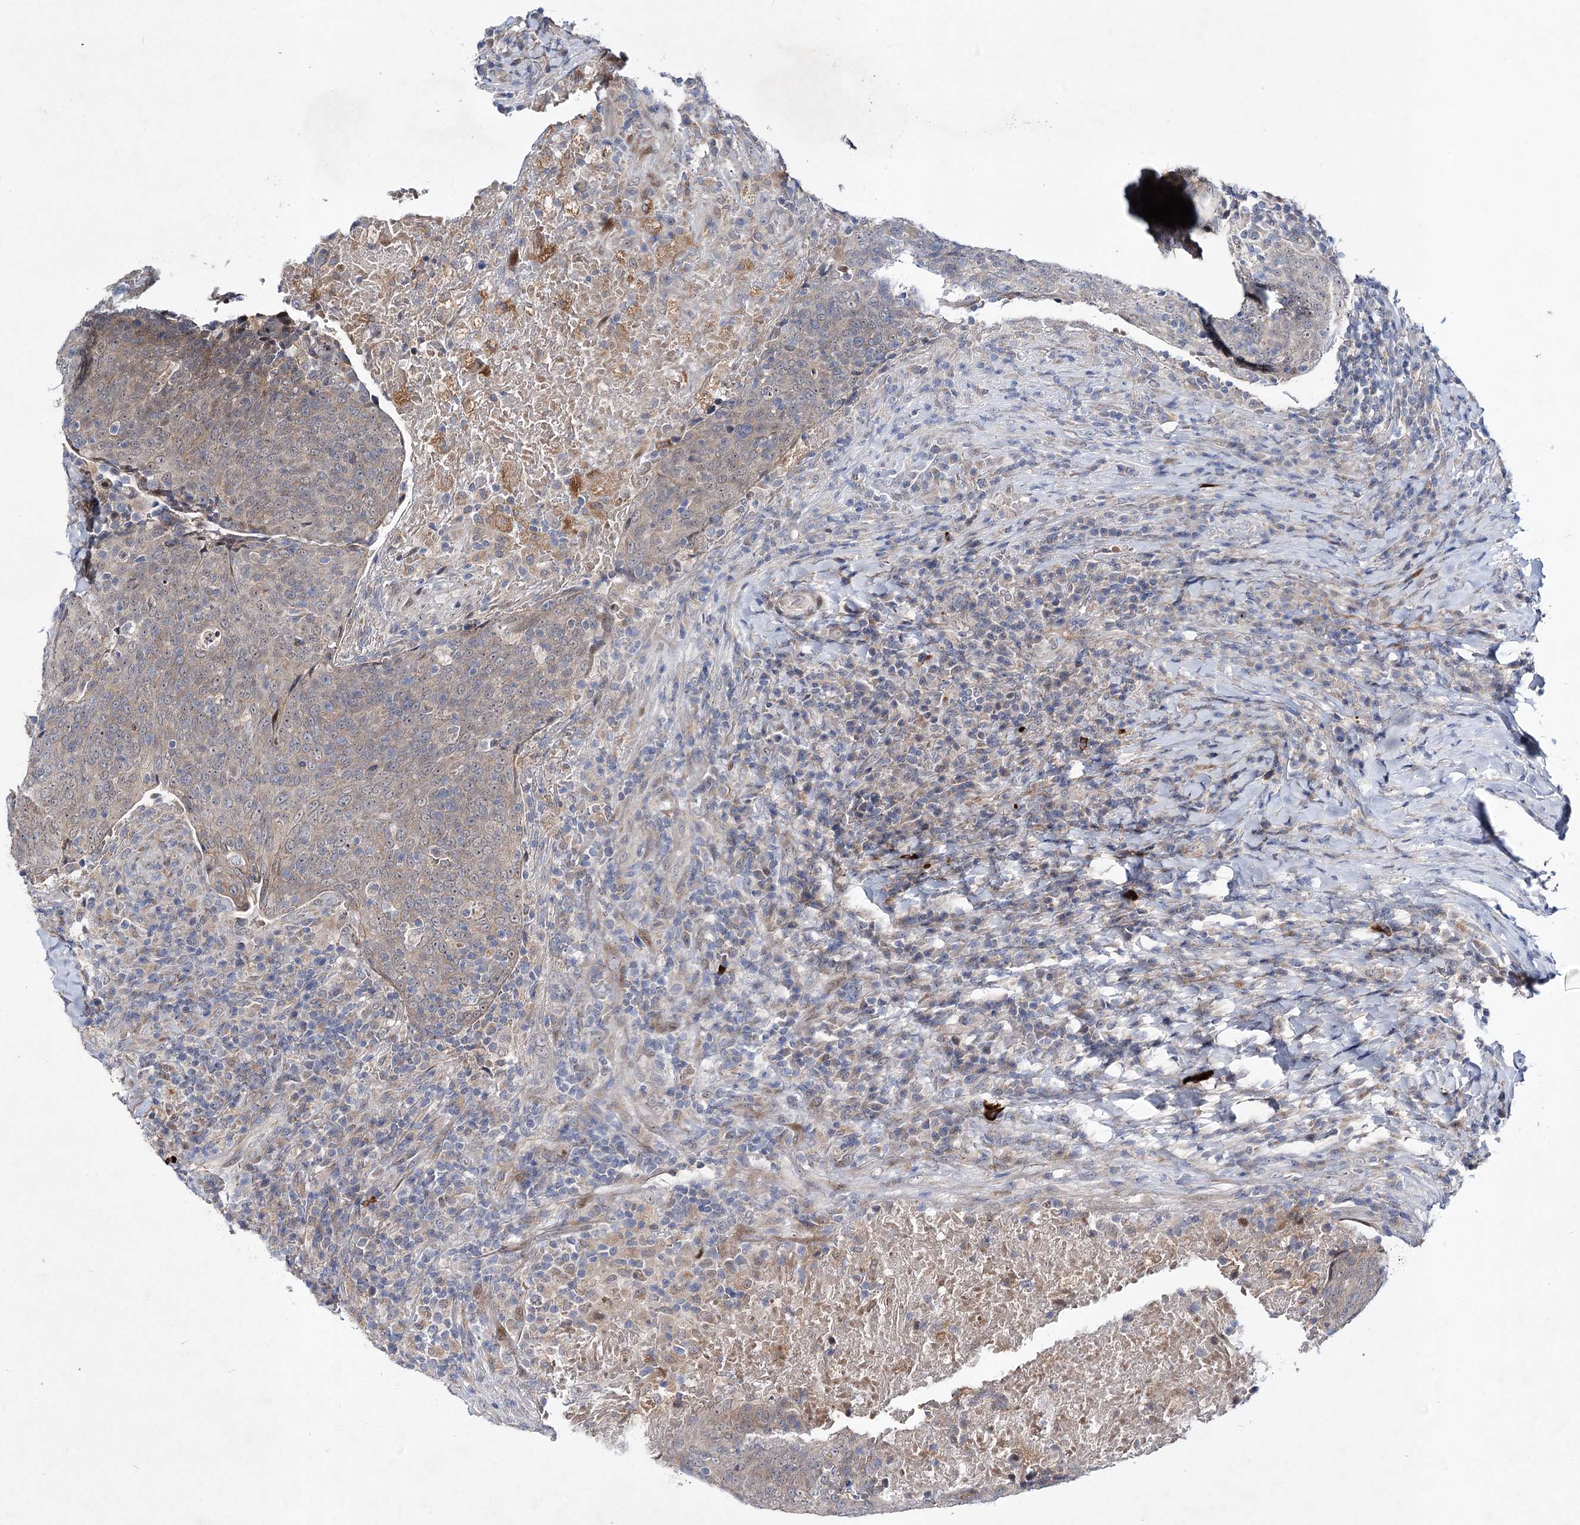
{"staining": {"intensity": "weak", "quantity": ">75%", "location": "cytoplasmic/membranous"}, "tissue": "head and neck cancer", "cell_type": "Tumor cells", "image_type": "cancer", "snomed": [{"axis": "morphology", "description": "Squamous cell carcinoma, NOS"}, {"axis": "morphology", "description": "Squamous cell carcinoma, metastatic, NOS"}, {"axis": "topography", "description": "Lymph node"}, {"axis": "topography", "description": "Head-Neck"}], "caption": "Immunohistochemistry (DAB) staining of head and neck cancer displays weak cytoplasmic/membranous protein staining in approximately >75% of tumor cells.", "gene": "ARHGAP32", "patient": {"sex": "male", "age": 62}}